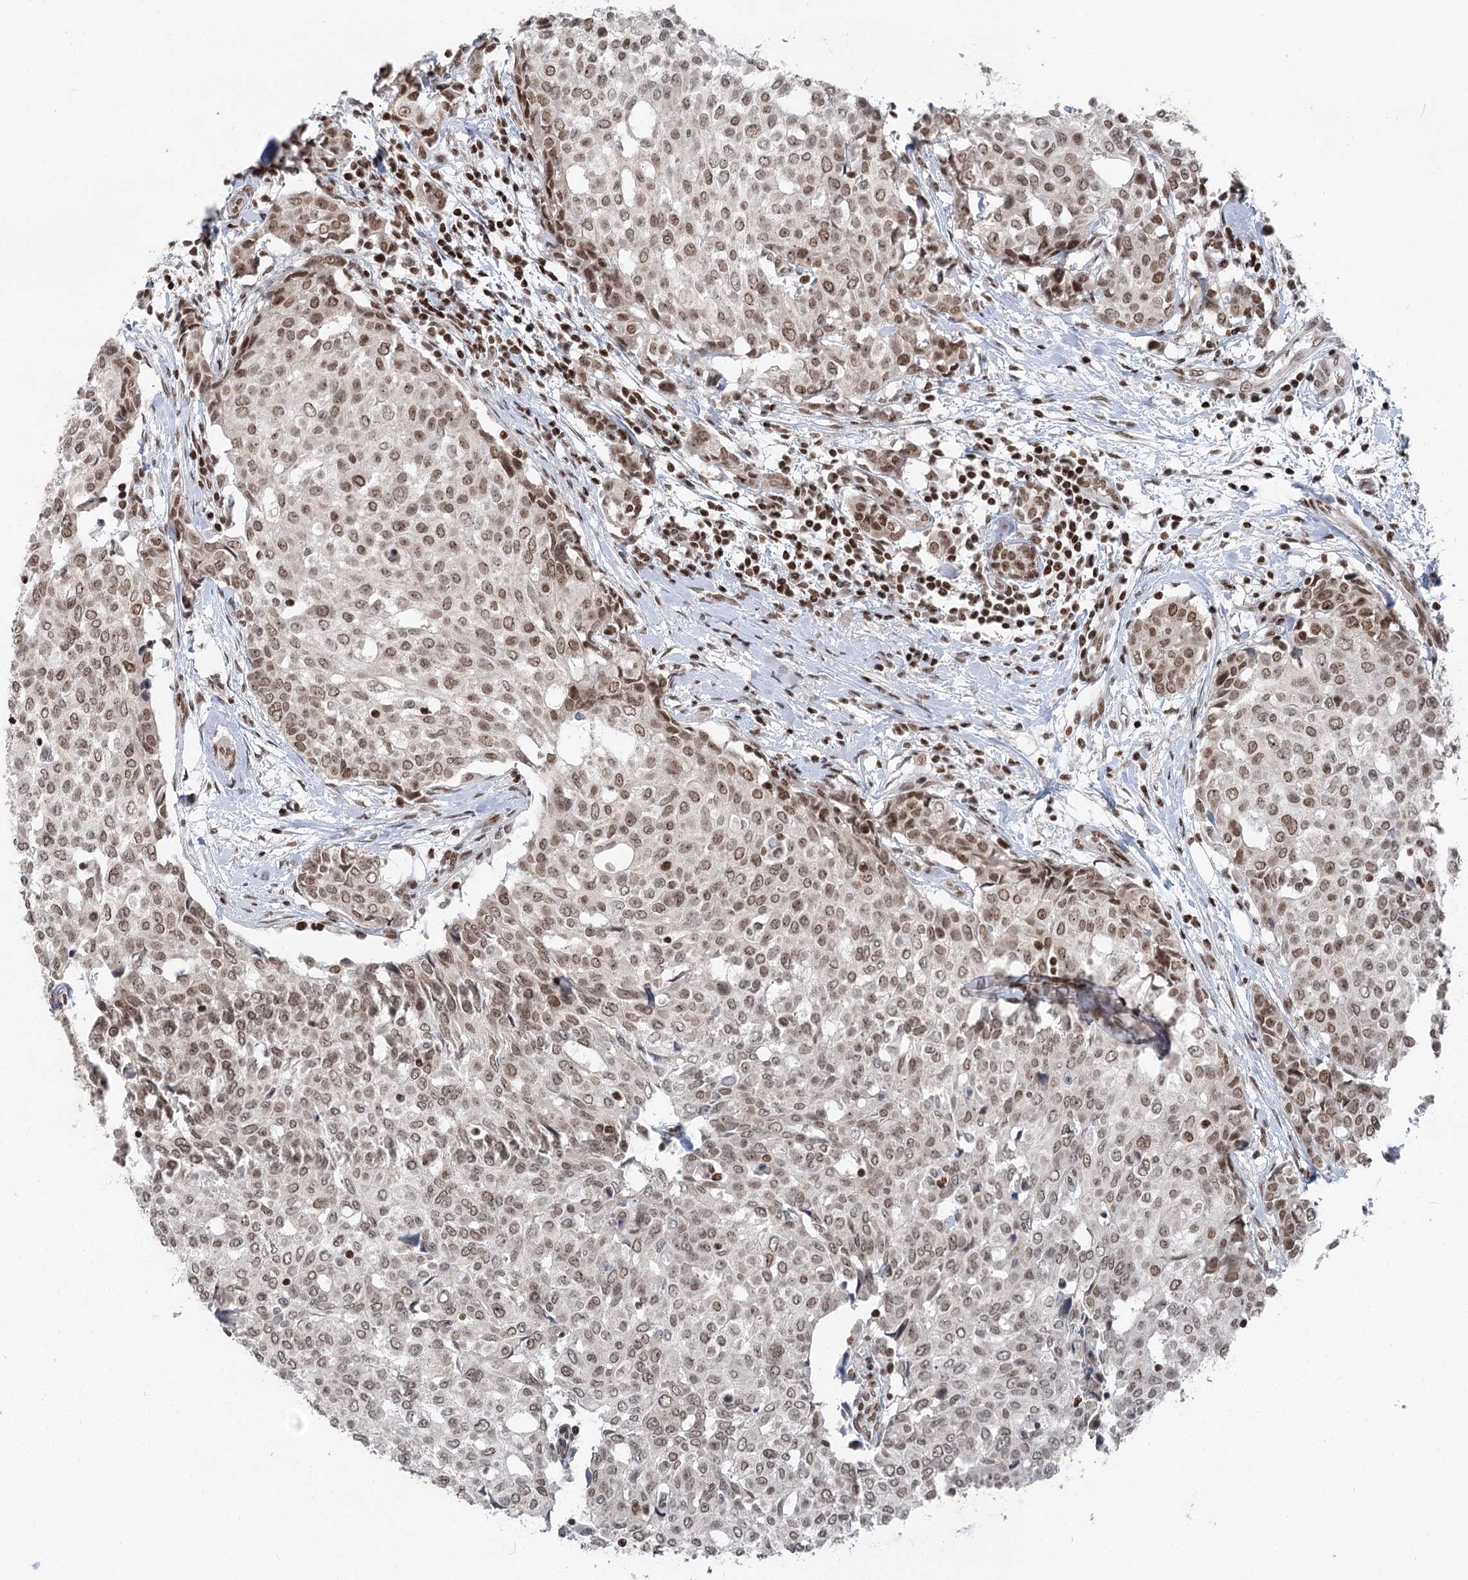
{"staining": {"intensity": "moderate", "quantity": ">75%", "location": "nuclear"}, "tissue": "breast cancer", "cell_type": "Tumor cells", "image_type": "cancer", "snomed": [{"axis": "morphology", "description": "Lobular carcinoma"}, {"axis": "topography", "description": "Breast"}], "caption": "DAB (3,3'-diaminobenzidine) immunohistochemical staining of human lobular carcinoma (breast) reveals moderate nuclear protein expression in approximately >75% of tumor cells.", "gene": "CGGBP1", "patient": {"sex": "female", "age": 51}}